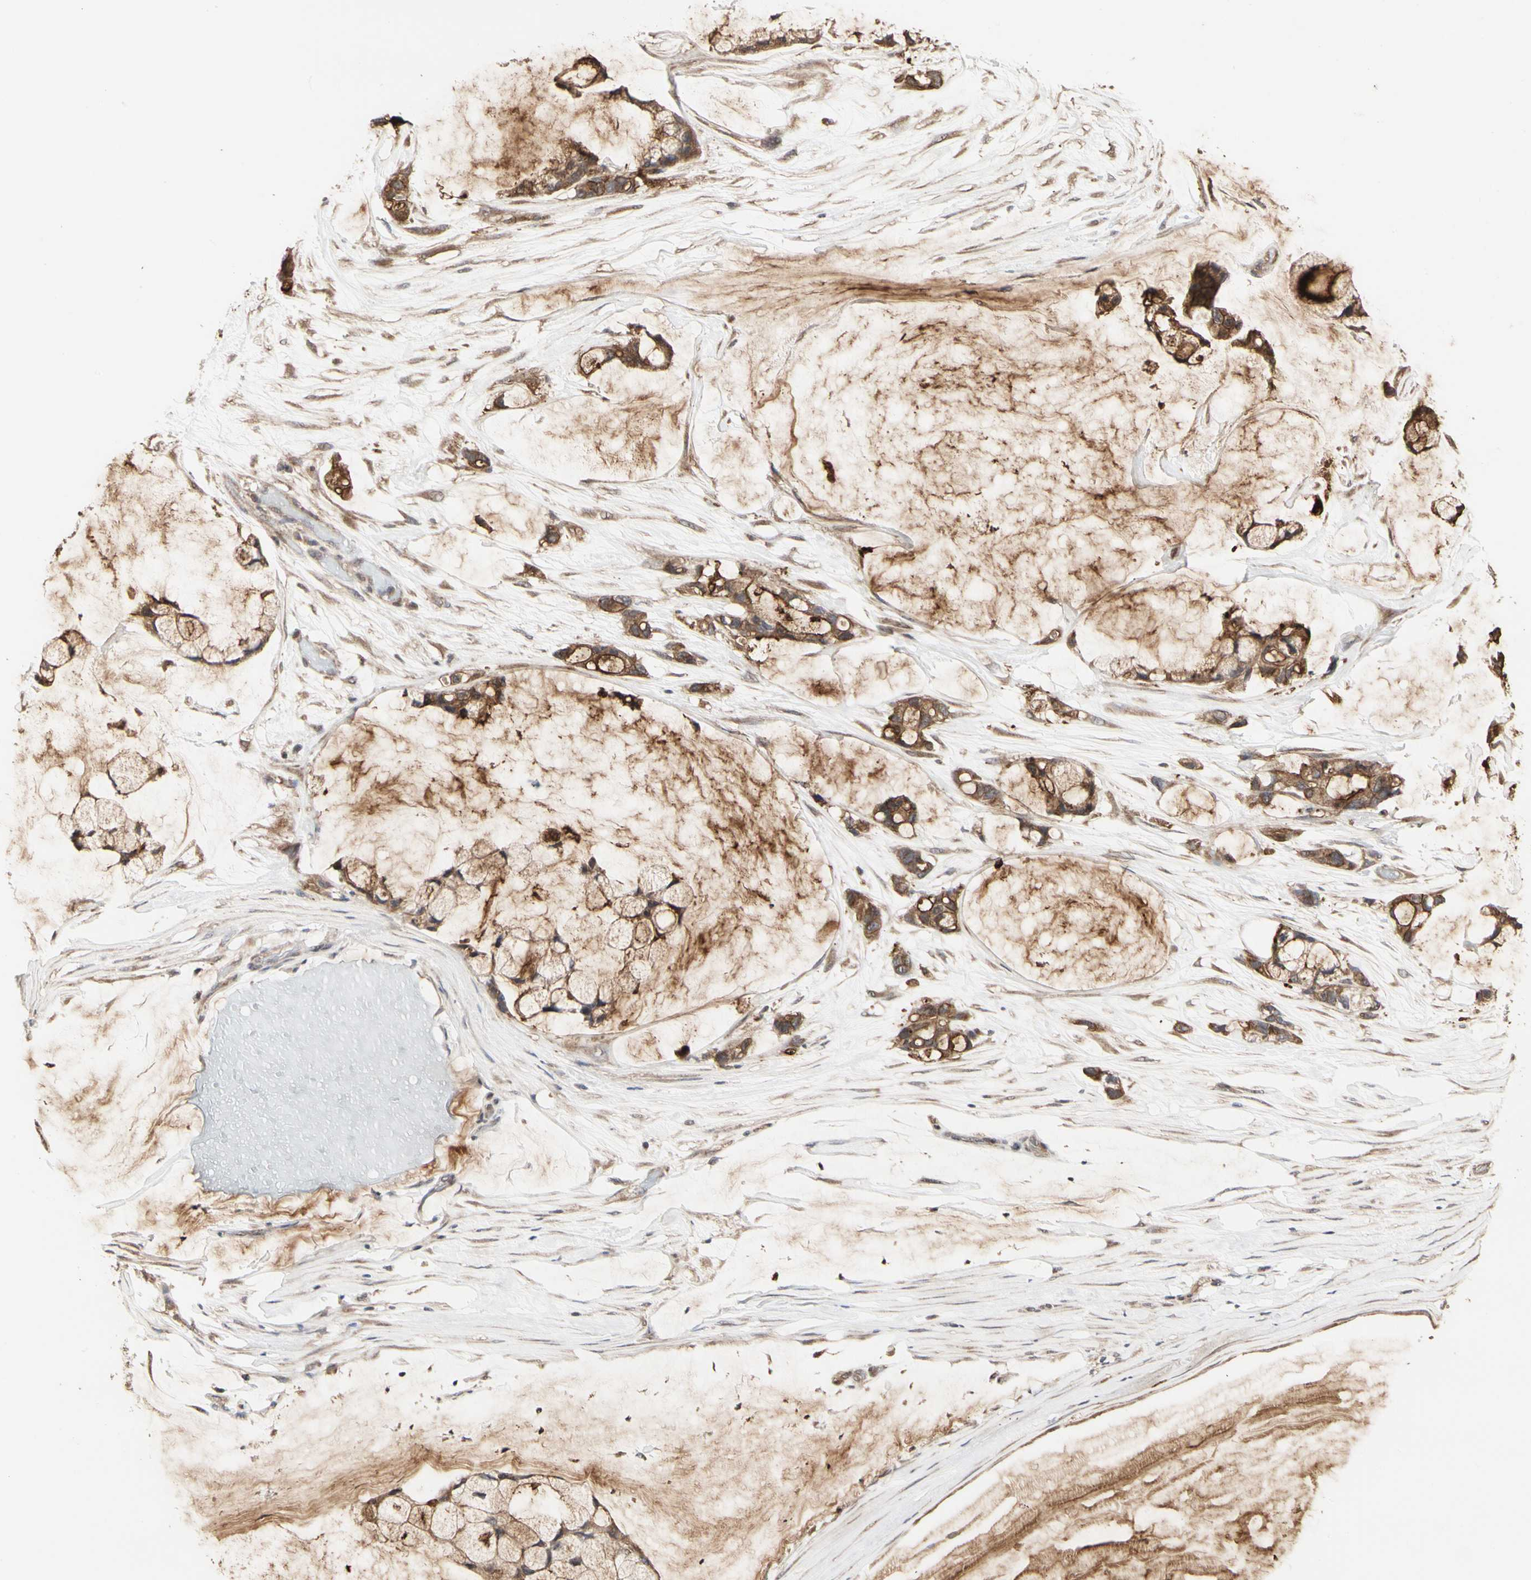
{"staining": {"intensity": "strong", "quantity": ">75%", "location": "cytoplasmic/membranous"}, "tissue": "ovarian cancer", "cell_type": "Tumor cells", "image_type": "cancer", "snomed": [{"axis": "morphology", "description": "Cystadenocarcinoma, mucinous, NOS"}, {"axis": "topography", "description": "Ovary"}], "caption": "Human ovarian mucinous cystadenocarcinoma stained for a protein (brown) displays strong cytoplasmic/membranous positive positivity in about >75% of tumor cells.", "gene": "TAOK1", "patient": {"sex": "female", "age": 39}}